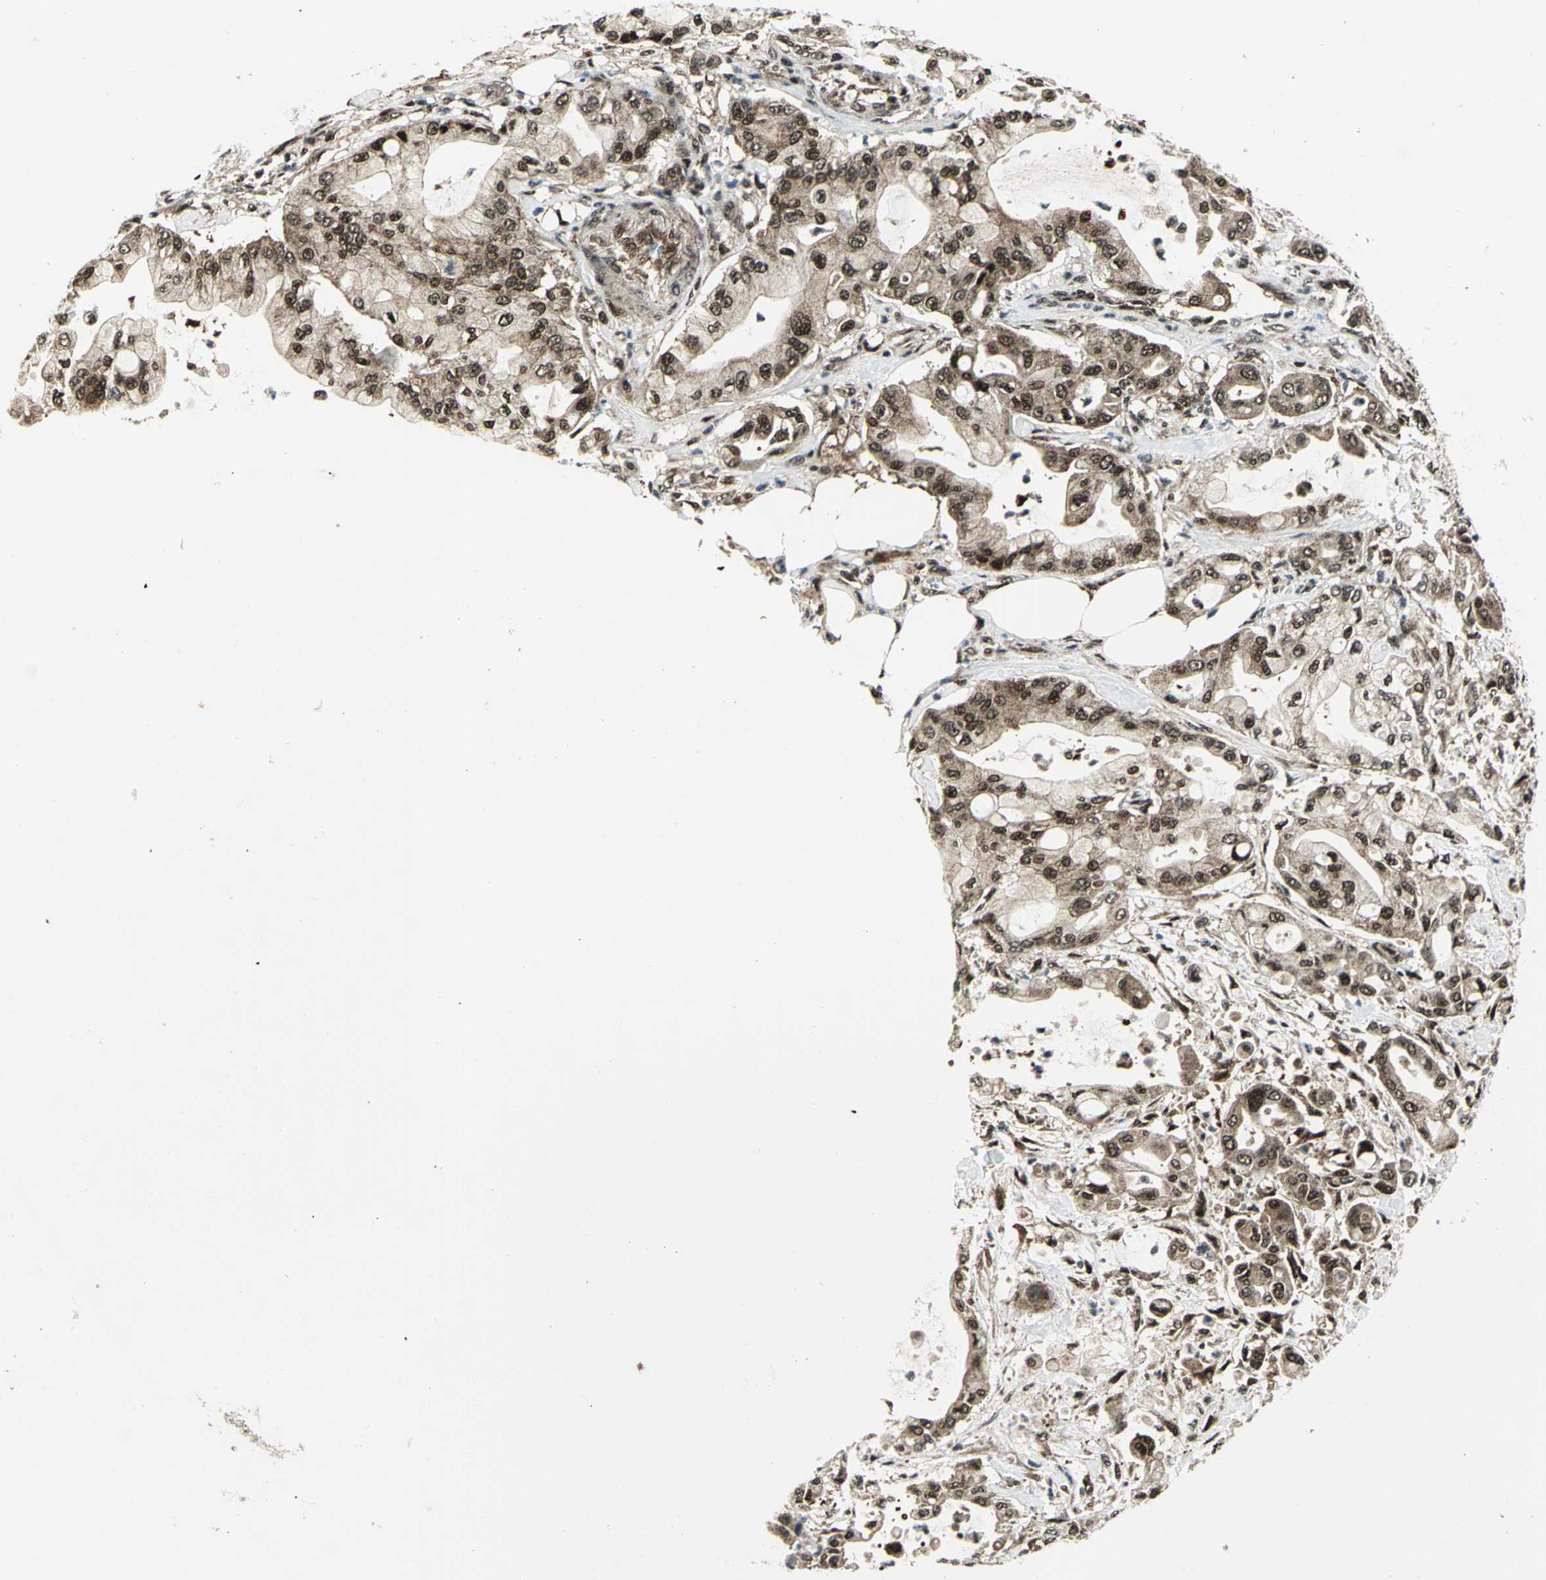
{"staining": {"intensity": "strong", "quantity": ">75%", "location": "cytoplasmic/membranous,nuclear"}, "tissue": "pancreatic cancer", "cell_type": "Tumor cells", "image_type": "cancer", "snomed": [{"axis": "morphology", "description": "Adenocarcinoma, NOS"}, {"axis": "morphology", "description": "Adenocarcinoma, metastatic, NOS"}, {"axis": "topography", "description": "Lymph node"}, {"axis": "topography", "description": "Pancreas"}, {"axis": "topography", "description": "Duodenum"}], "caption": "IHC micrograph of human pancreatic cancer (adenocarcinoma) stained for a protein (brown), which exhibits high levels of strong cytoplasmic/membranous and nuclear staining in about >75% of tumor cells.", "gene": "COPS5", "patient": {"sex": "female", "age": 64}}